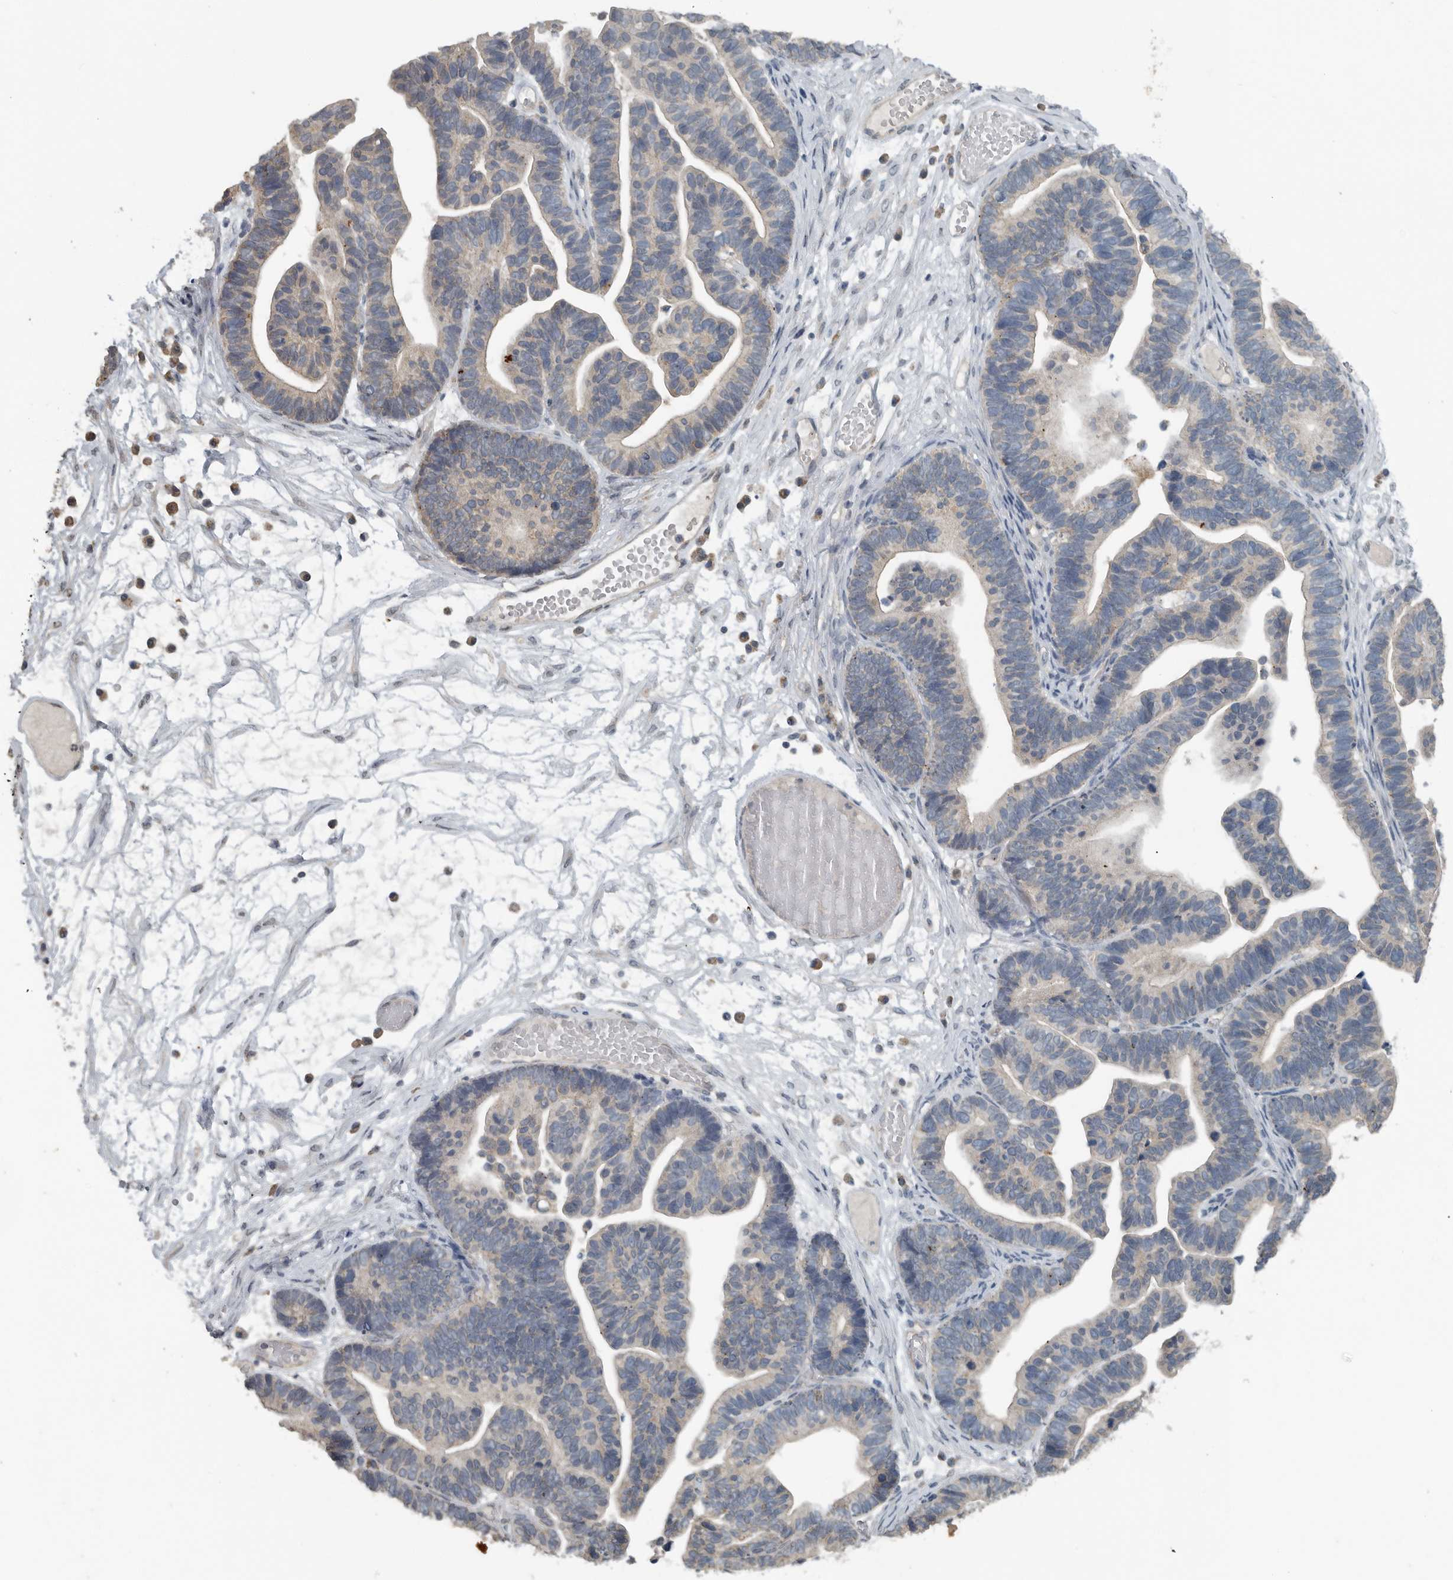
{"staining": {"intensity": "weak", "quantity": "<25%", "location": "cytoplasmic/membranous"}, "tissue": "ovarian cancer", "cell_type": "Tumor cells", "image_type": "cancer", "snomed": [{"axis": "morphology", "description": "Cystadenocarcinoma, serous, NOS"}, {"axis": "topography", "description": "Ovary"}], "caption": "Immunohistochemical staining of human serous cystadenocarcinoma (ovarian) demonstrates no significant expression in tumor cells. (Stains: DAB (3,3'-diaminobenzidine) immunohistochemistry (IHC) with hematoxylin counter stain, Microscopy: brightfield microscopy at high magnification).", "gene": "AFAP1", "patient": {"sex": "female", "age": 56}}